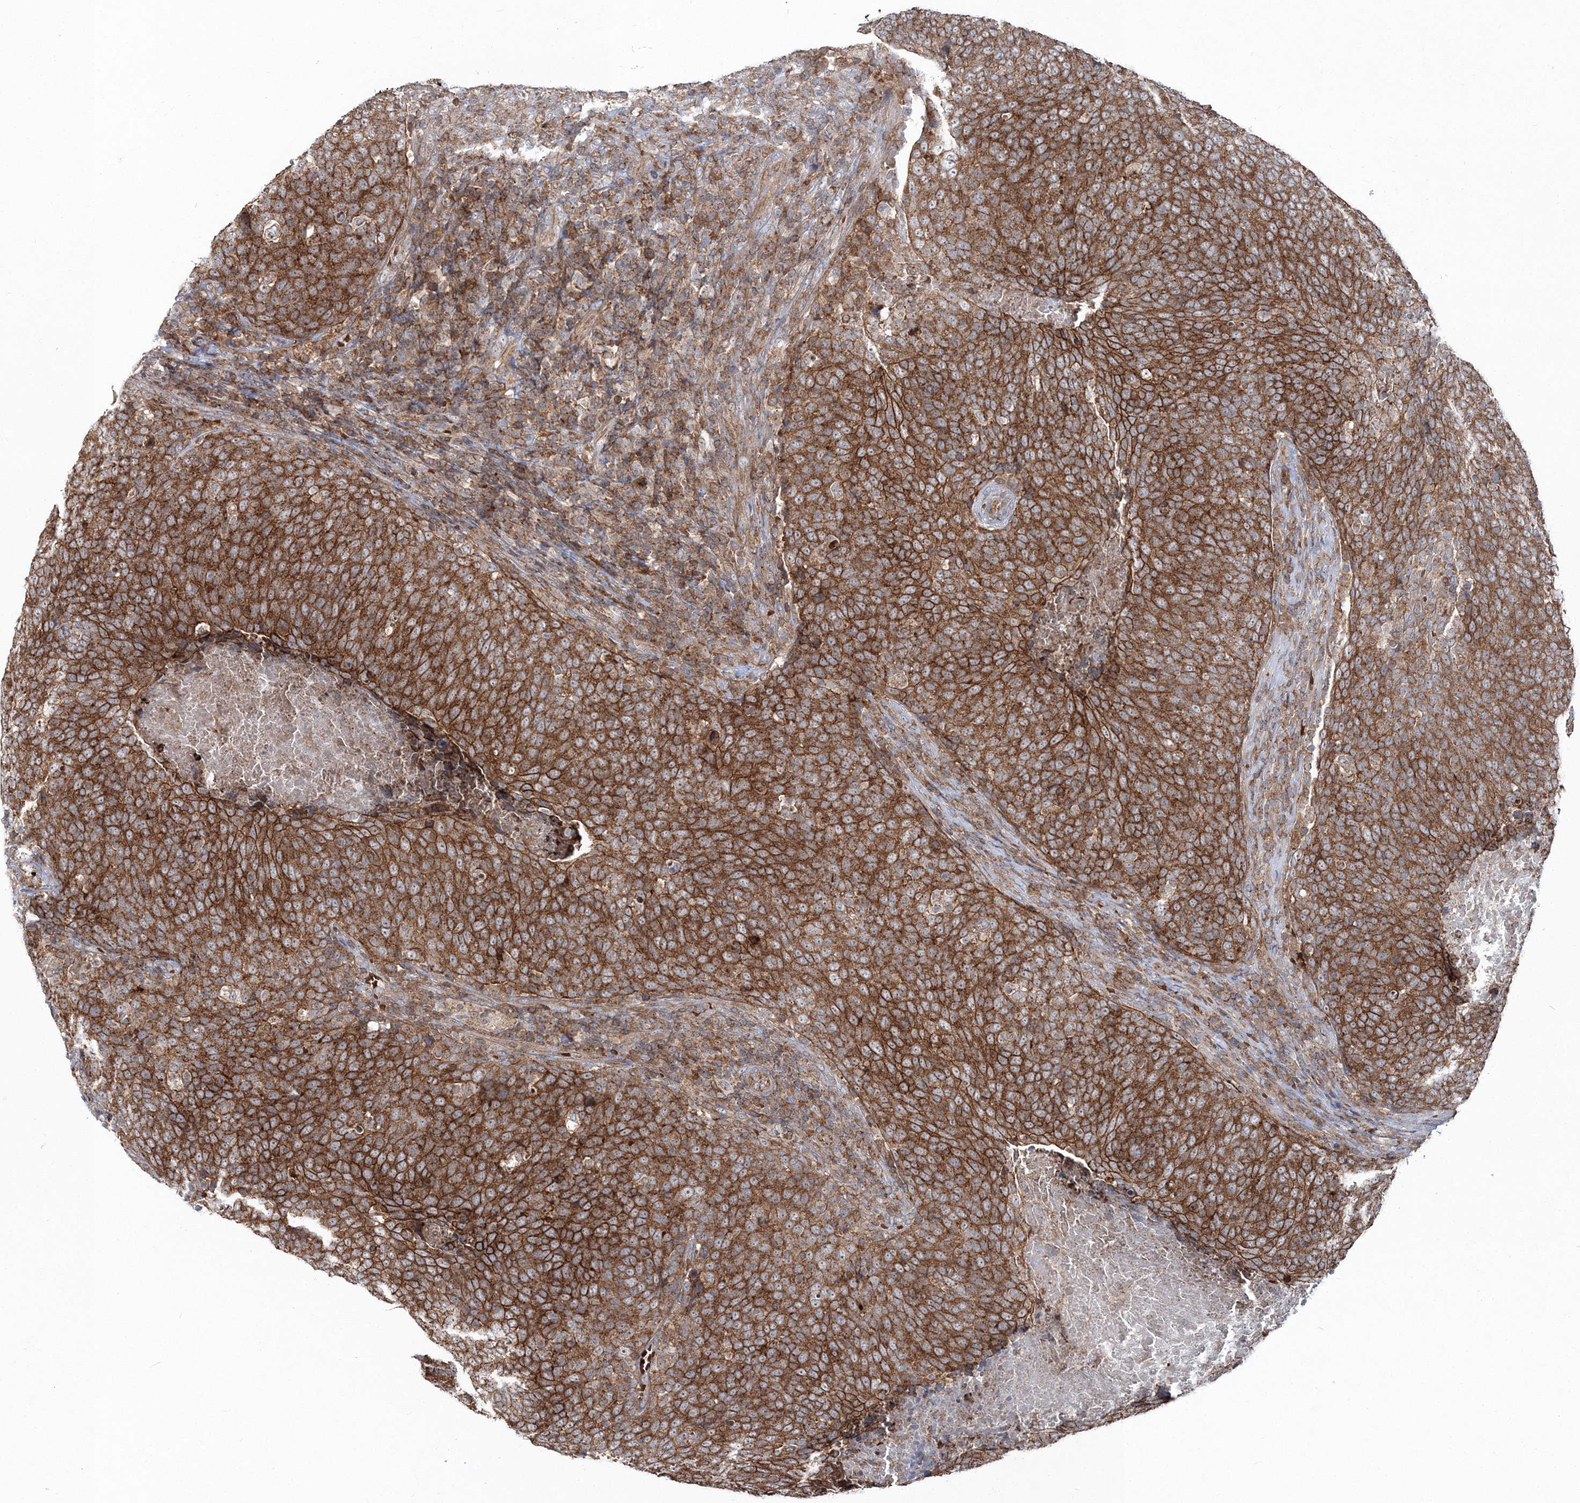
{"staining": {"intensity": "moderate", "quantity": ">75%", "location": "cytoplasmic/membranous"}, "tissue": "head and neck cancer", "cell_type": "Tumor cells", "image_type": "cancer", "snomed": [{"axis": "morphology", "description": "Squamous cell carcinoma, NOS"}, {"axis": "morphology", "description": "Squamous cell carcinoma, metastatic, NOS"}, {"axis": "topography", "description": "Lymph node"}, {"axis": "topography", "description": "Head-Neck"}], "caption": "Immunohistochemical staining of head and neck cancer (squamous cell carcinoma) shows medium levels of moderate cytoplasmic/membranous protein positivity in approximately >75% of tumor cells.", "gene": "PCBD2", "patient": {"sex": "male", "age": 62}}